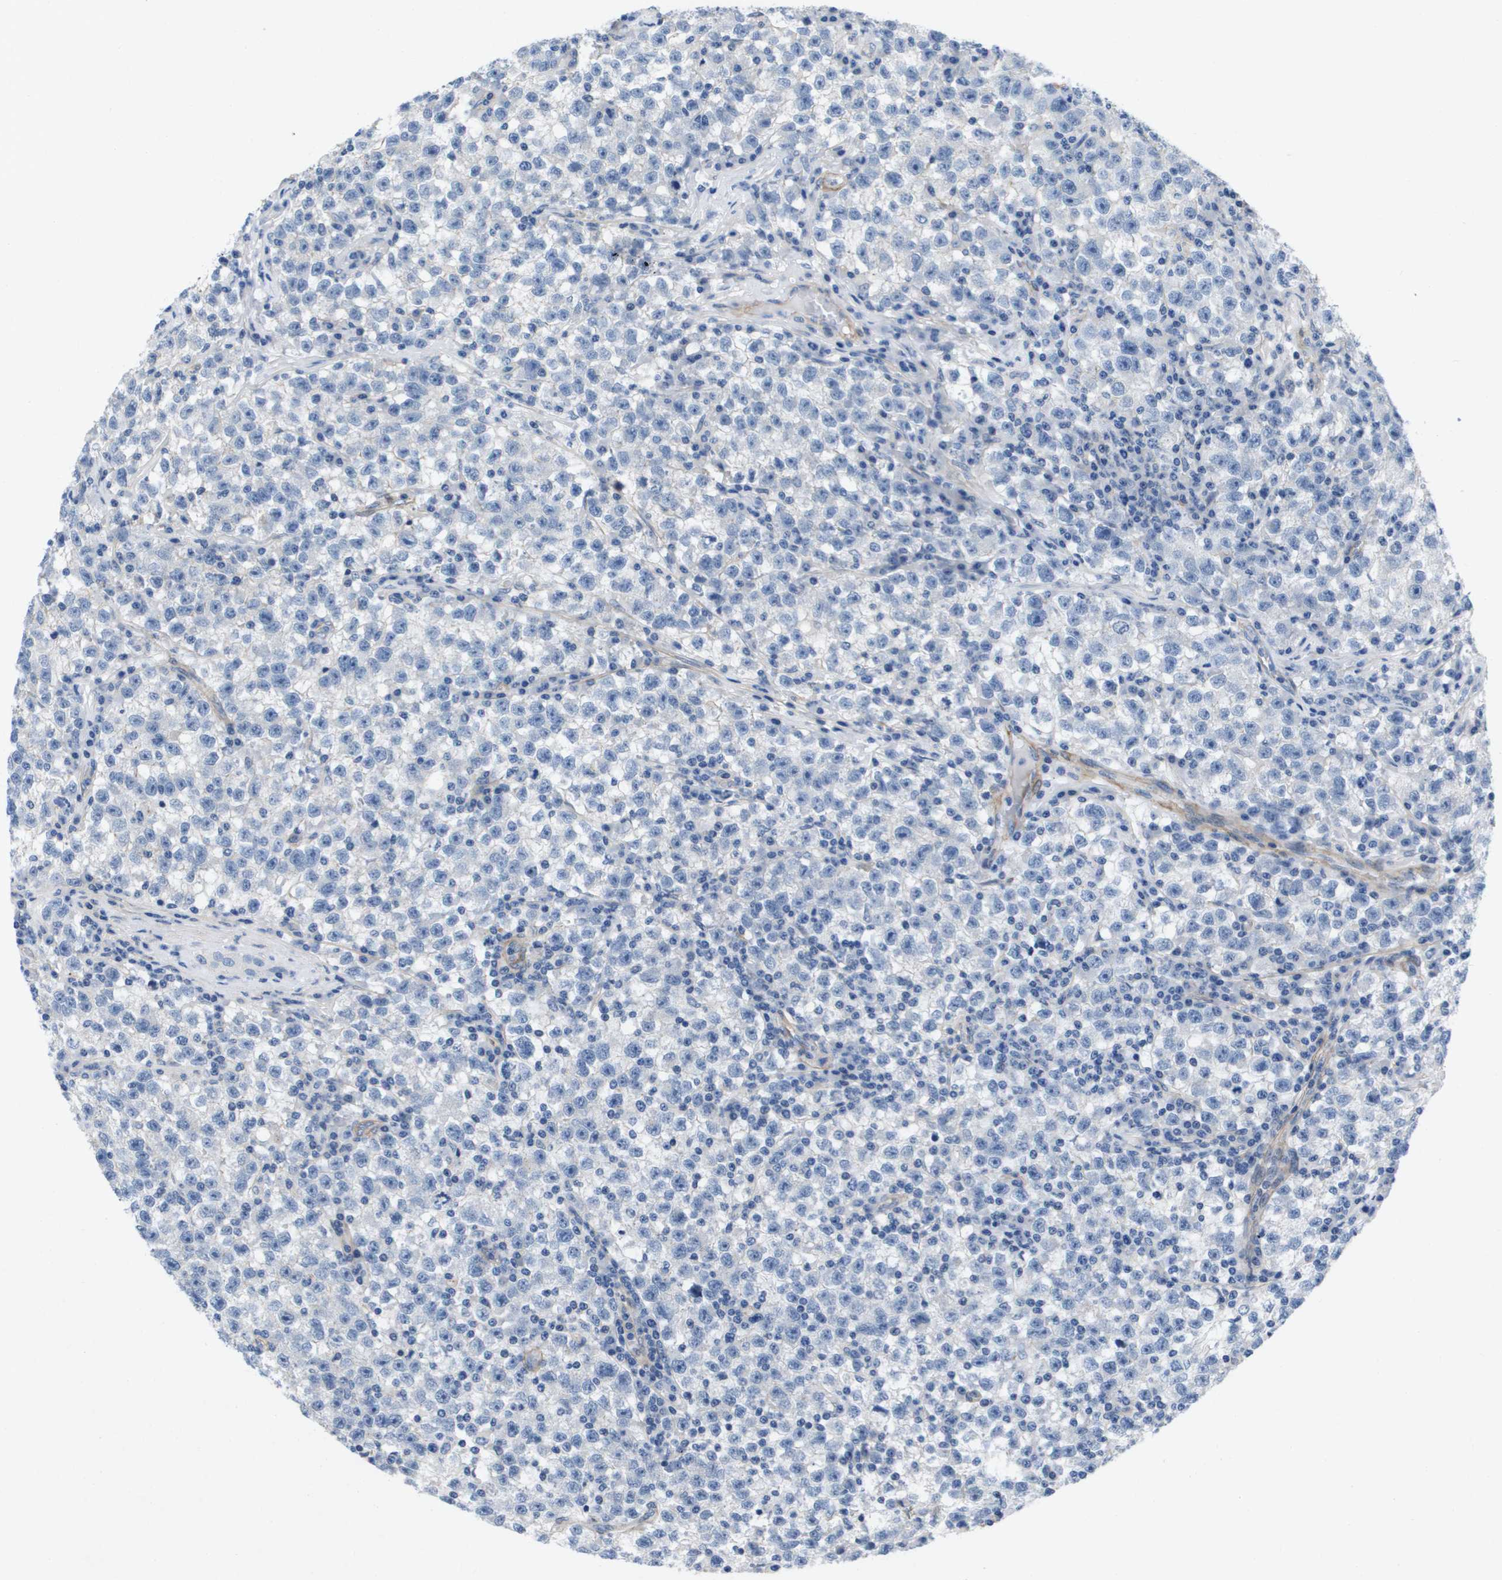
{"staining": {"intensity": "negative", "quantity": "none", "location": "none"}, "tissue": "testis cancer", "cell_type": "Tumor cells", "image_type": "cancer", "snomed": [{"axis": "morphology", "description": "Seminoma, NOS"}, {"axis": "topography", "description": "Testis"}], "caption": "Tumor cells are negative for brown protein staining in testis seminoma.", "gene": "LPP", "patient": {"sex": "male", "age": 22}}